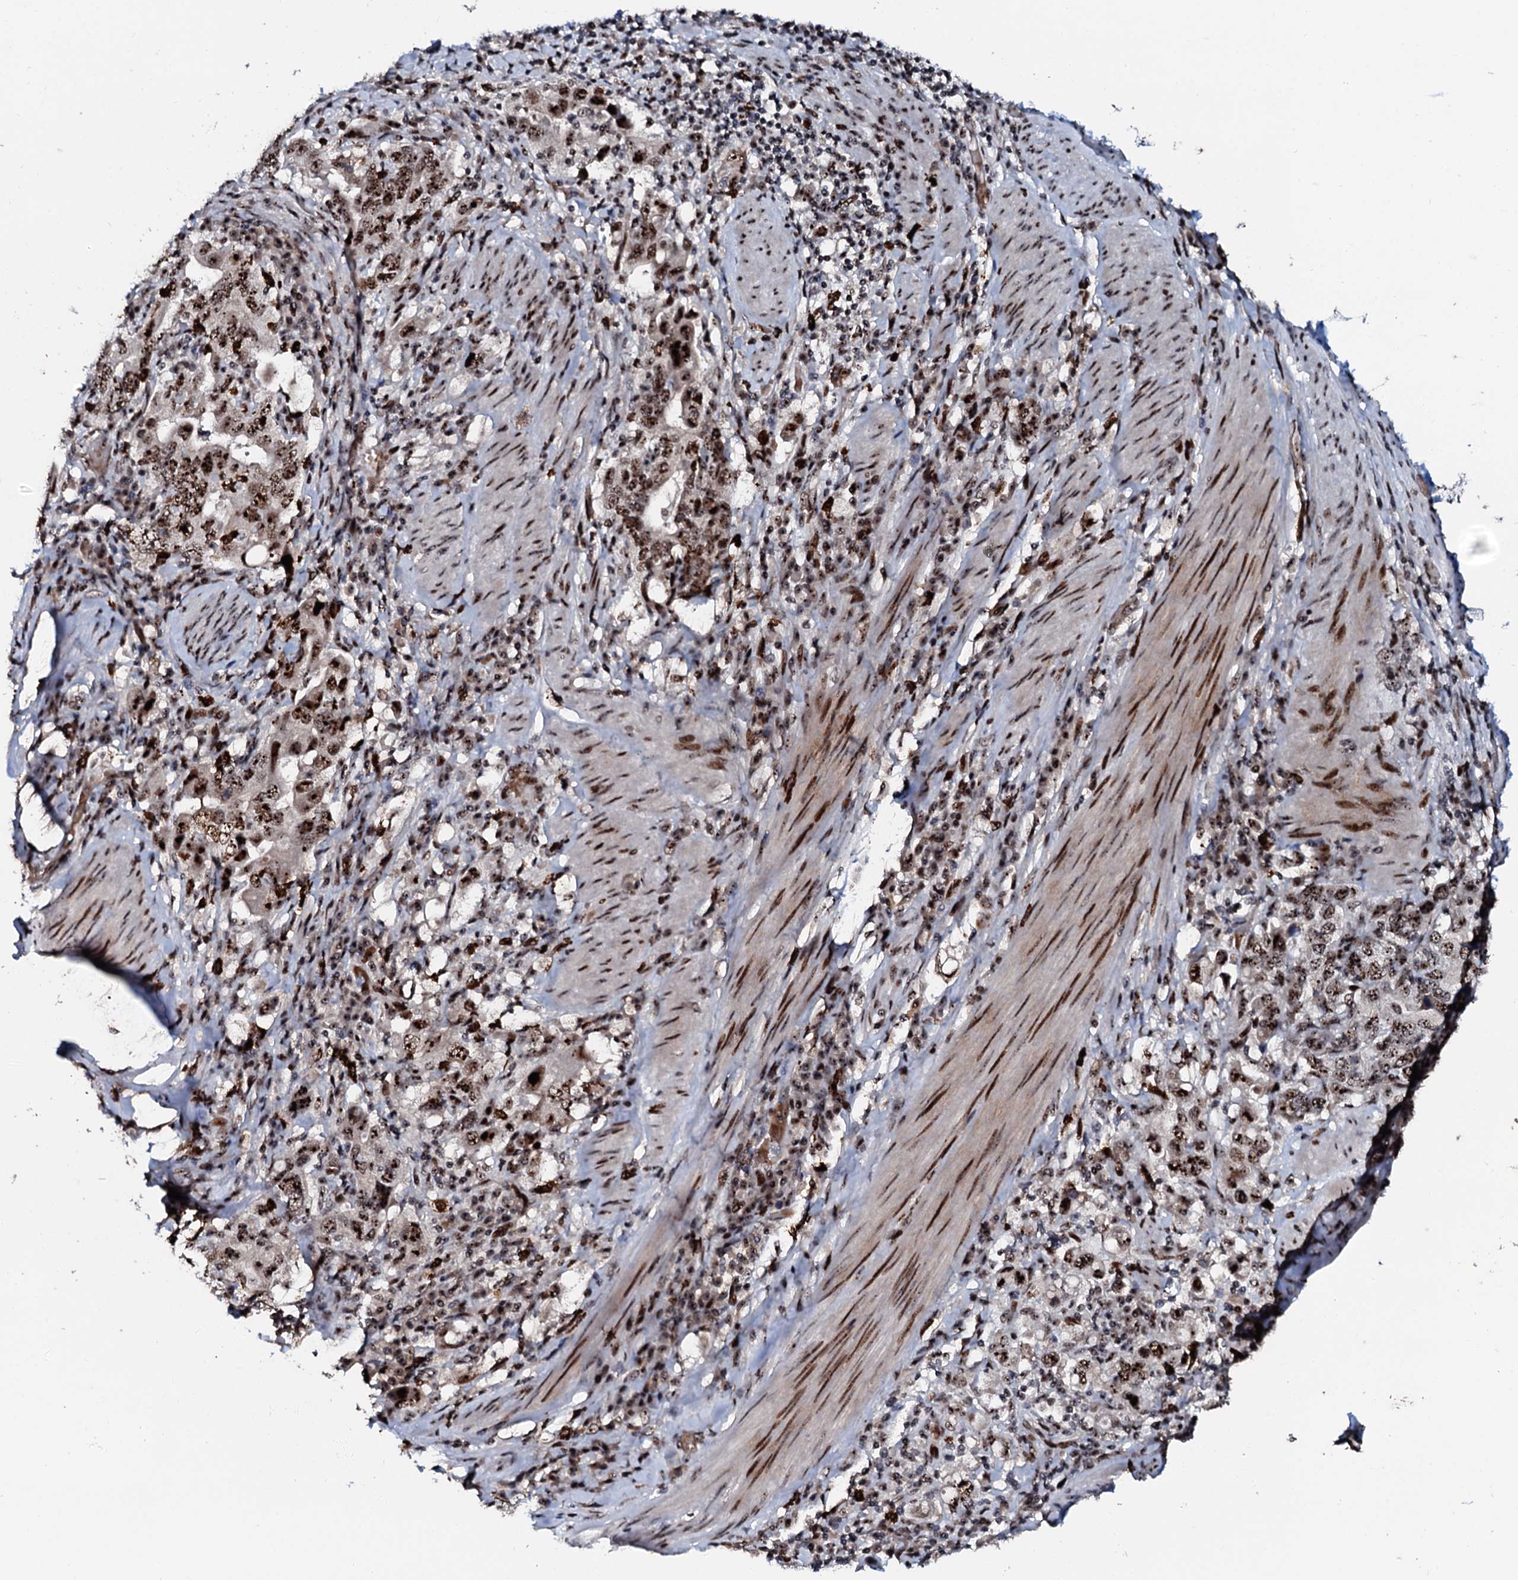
{"staining": {"intensity": "moderate", "quantity": ">75%", "location": "nuclear"}, "tissue": "stomach cancer", "cell_type": "Tumor cells", "image_type": "cancer", "snomed": [{"axis": "morphology", "description": "Adenocarcinoma, NOS"}, {"axis": "topography", "description": "Stomach, upper"}], "caption": "Tumor cells display medium levels of moderate nuclear positivity in approximately >75% of cells in human adenocarcinoma (stomach).", "gene": "NEUROG3", "patient": {"sex": "male", "age": 62}}